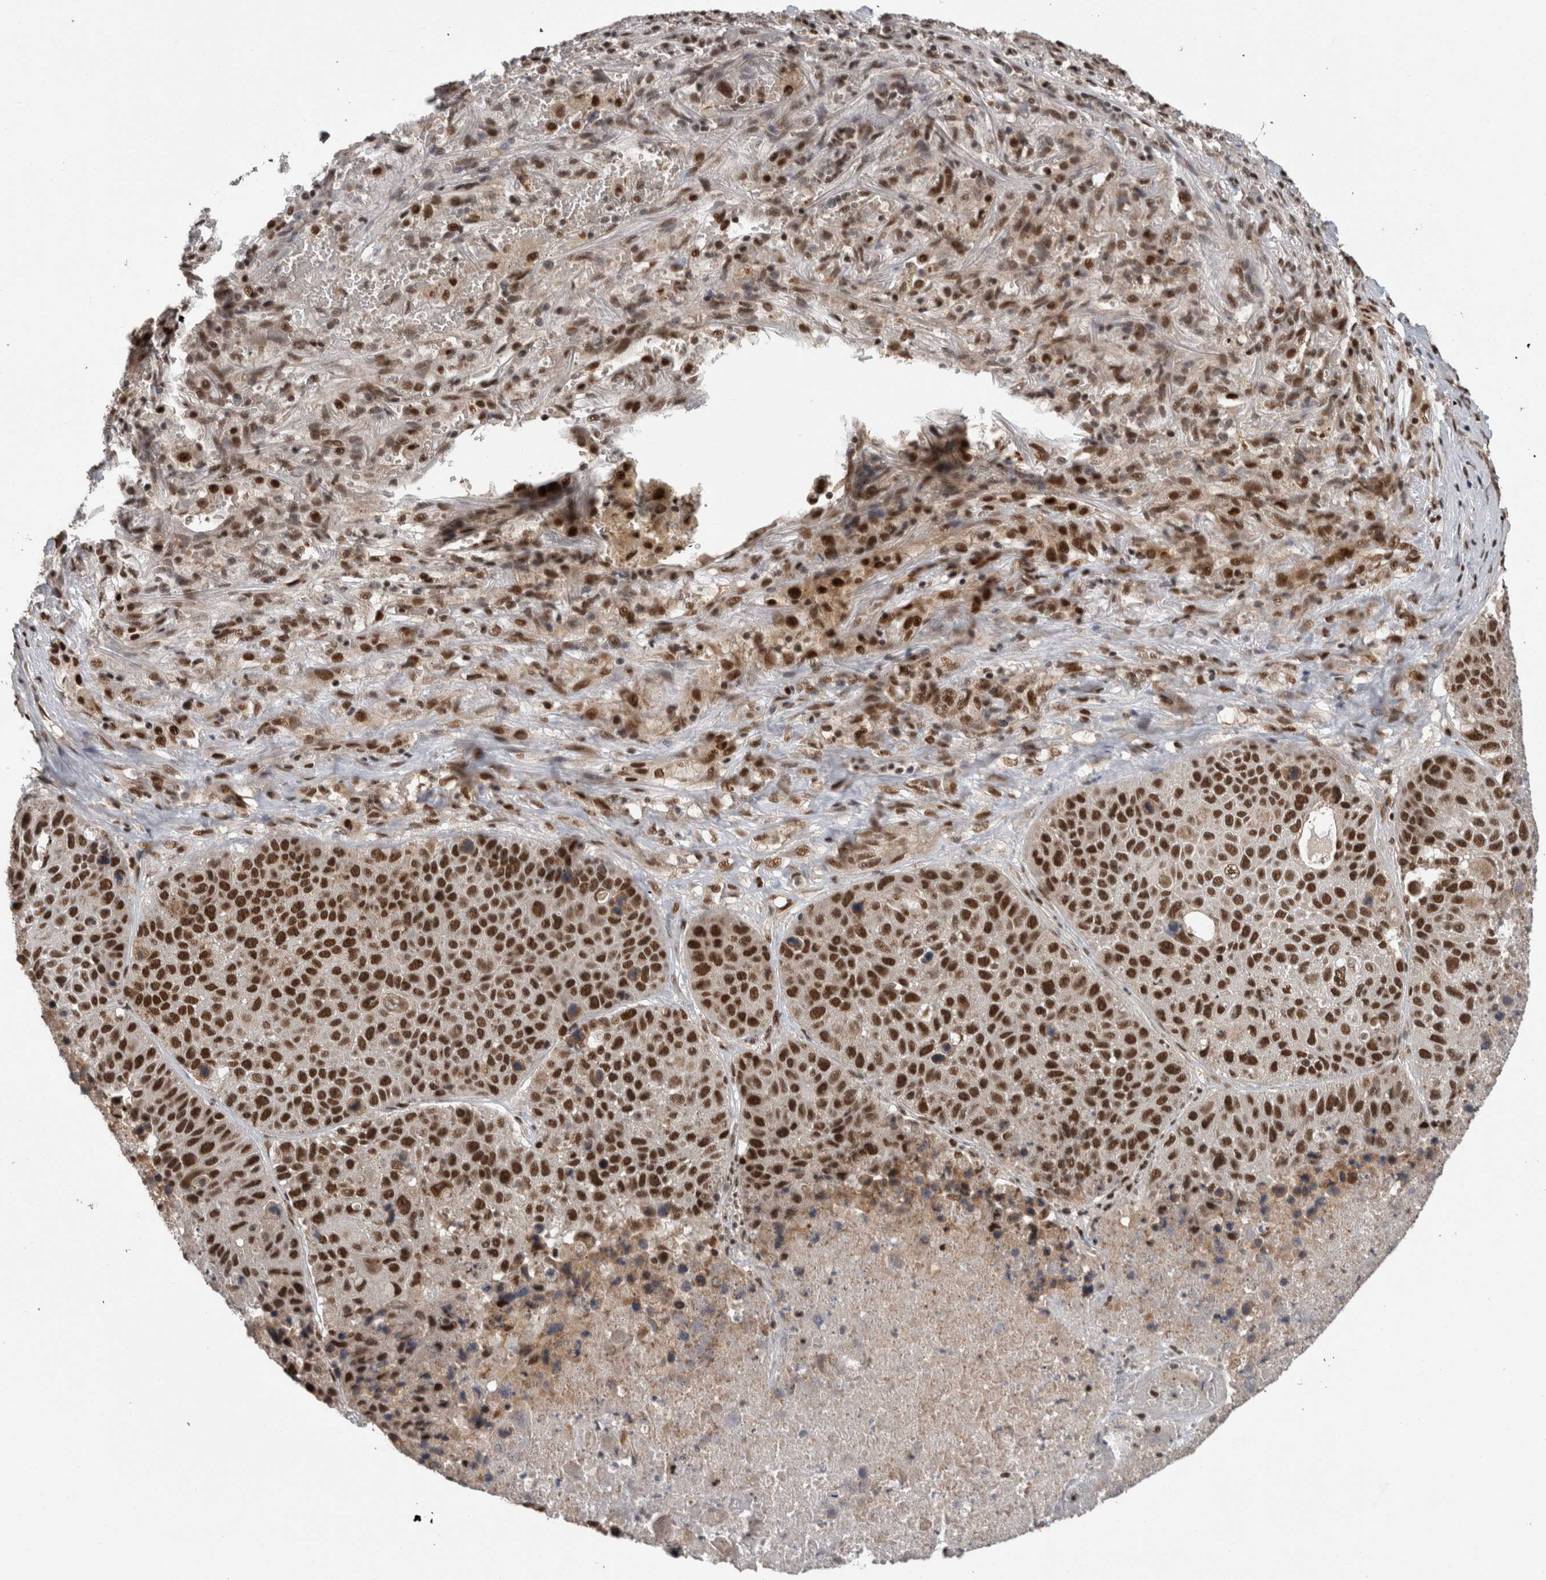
{"staining": {"intensity": "strong", "quantity": ">75%", "location": "nuclear"}, "tissue": "lung cancer", "cell_type": "Tumor cells", "image_type": "cancer", "snomed": [{"axis": "morphology", "description": "Squamous cell carcinoma, NOS"}, {"axis": "topography", "description": "Lung"}], "caption": "The photomicrograph exhibits a brown stain indicating the presence of a protein in the nuclear of tumor cells in lung squamous cell carcinoma.", "gene": "CPSF2", "patient": {"sex": "male", "age": 61}}